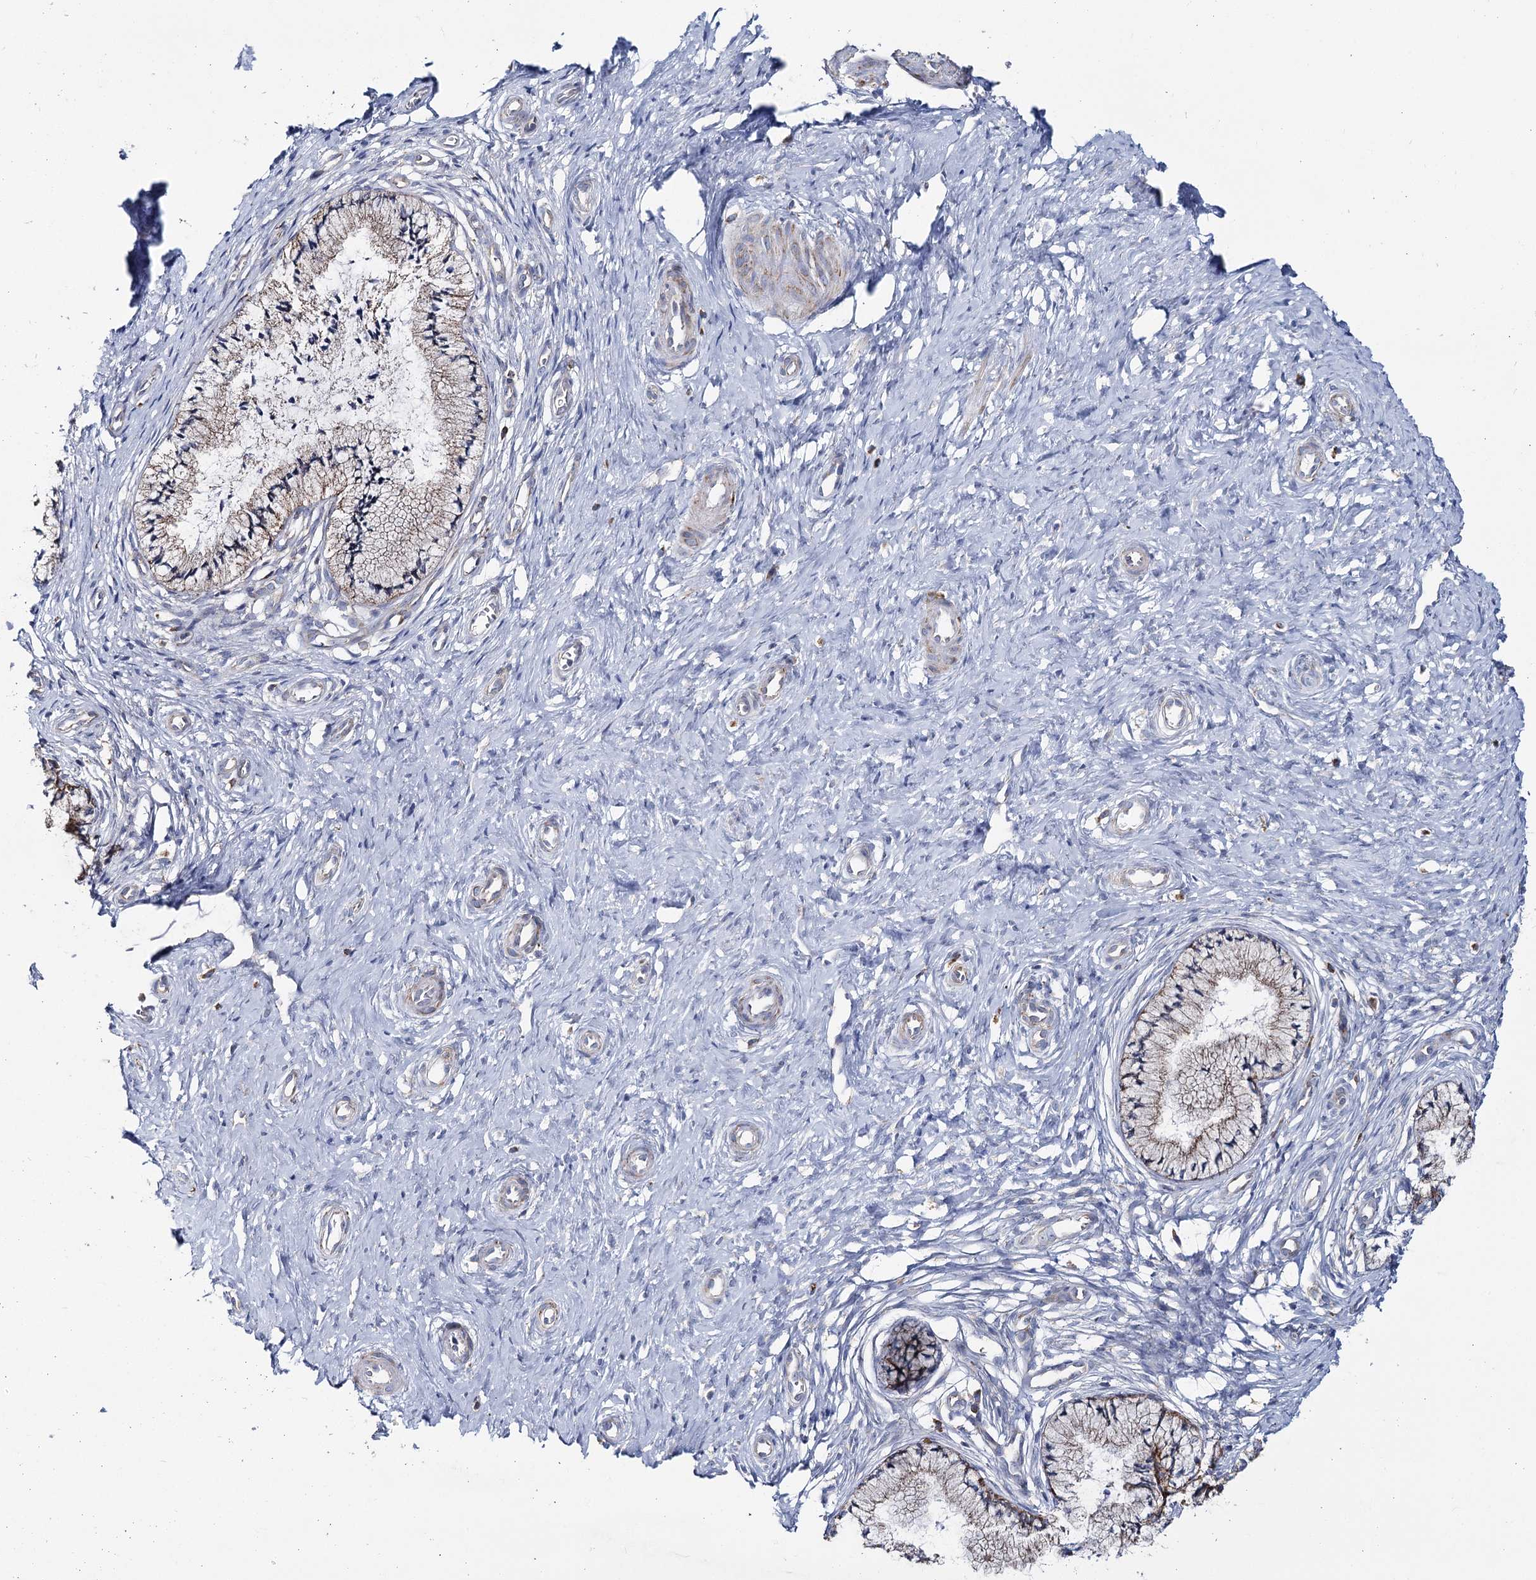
{"staining": {"intensity": "moderate", "quantity": ">75%", "location": "cytoplasmic/membranous"}, "tissue": "cervix", "cell_type": "Glandular cells", "image_type": "normal", "snomed": [{"axis": "morphology", "description": "Normal tissue, NOS"}, {"axis": "topography", "description": "Cervix"}], "caption": "Immunohistochemical staining of benign cervix reveals moderate cytoplasmic/membranous protein positivity in approximately >75% of glandular cells.", "gene": "THUMPD3", "patient": {"sex": "female", "age": 36}}